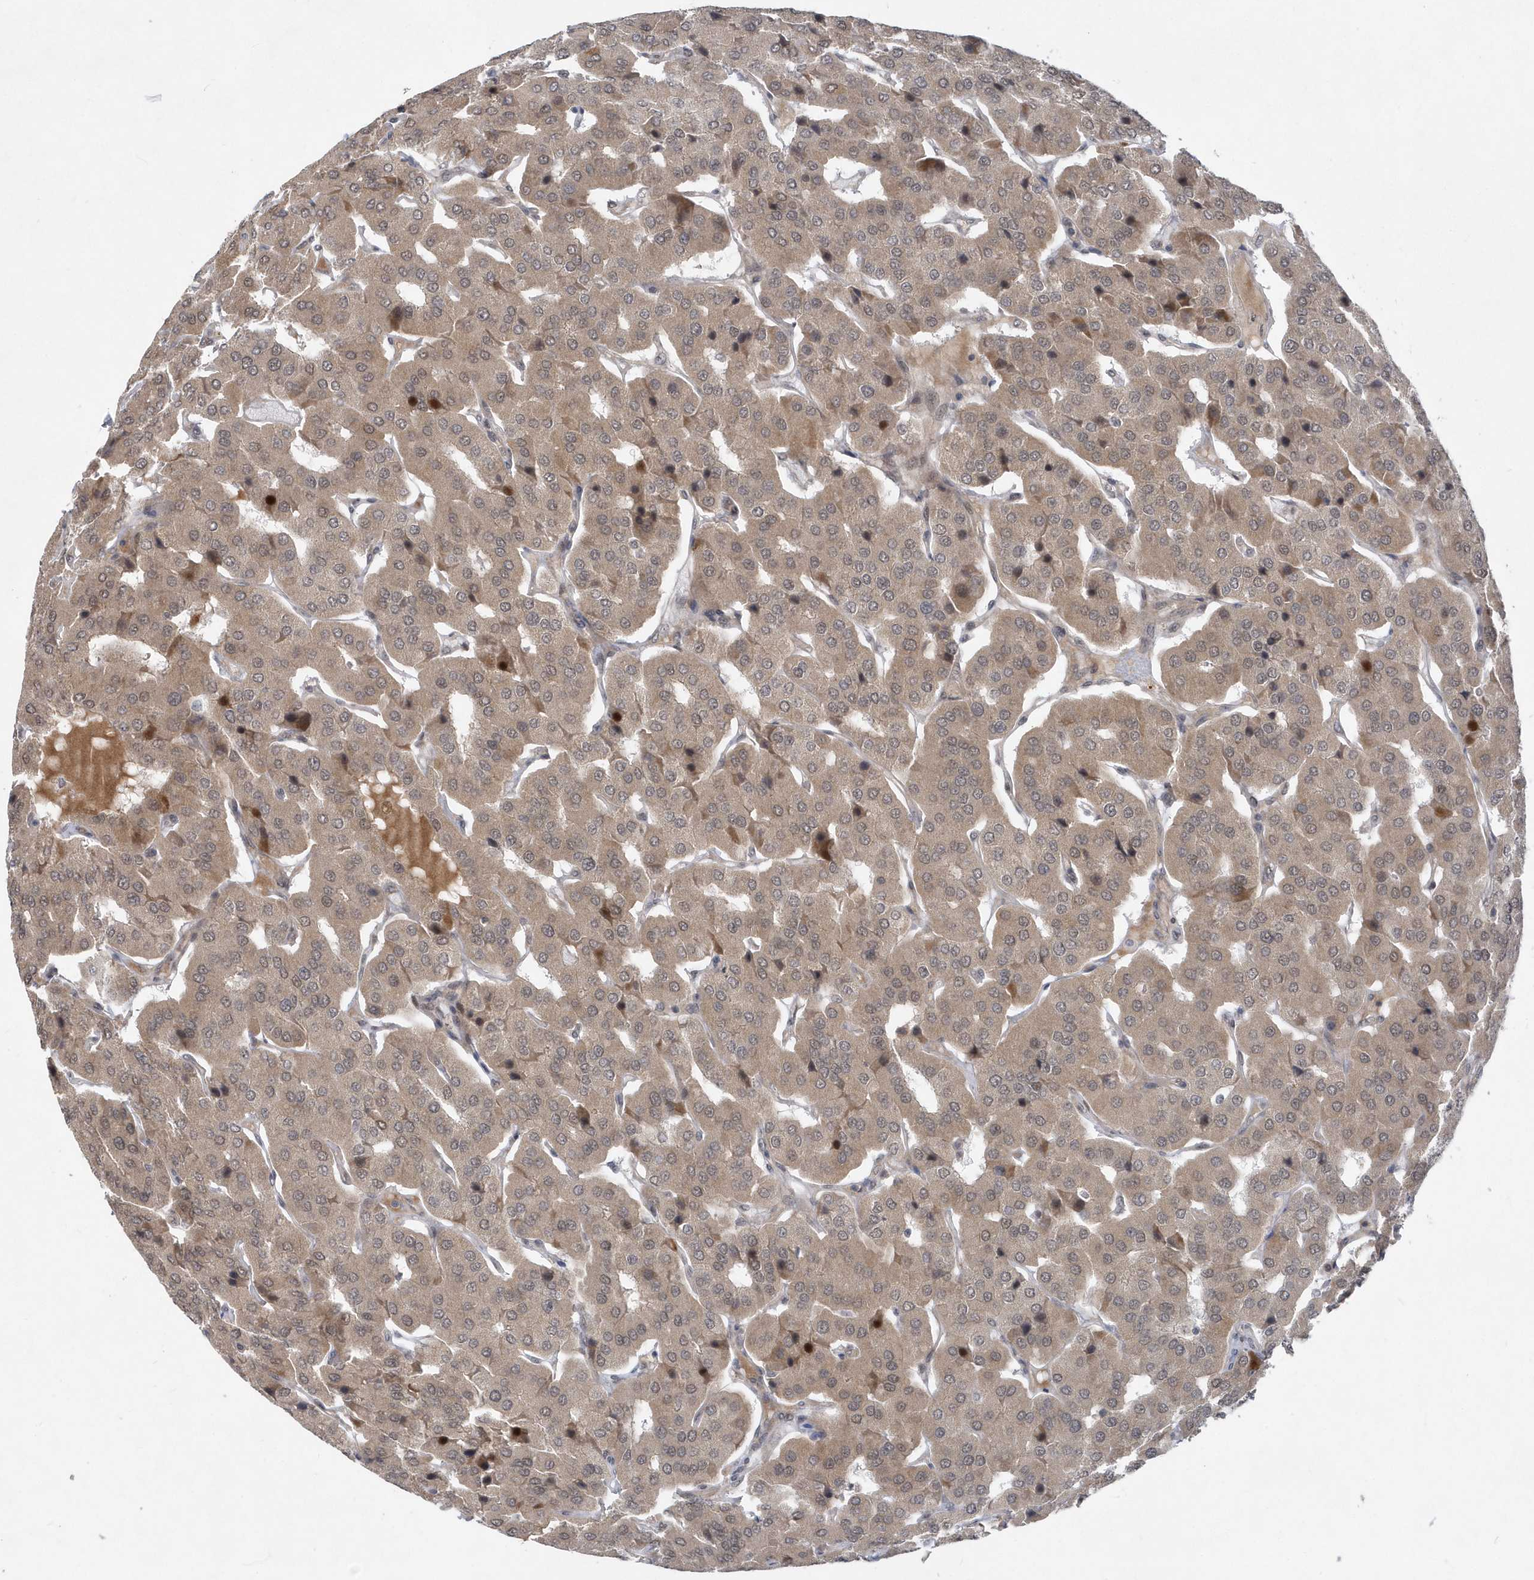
{"staining": {"intensity": "moderate", "quantity": ">75%", "location": "cytoplasmic/membranous"}, "tissue": "parathyroid gland", "cell_type": "Glandular cells", "image_type": "normal", "snomed": [{"axis": "morphology", "description": "Normal tissue, NOS"}, {"axis": "morphology", "description": "Adenoma, NOS"}, {"axis": "topography", "description": "Parathyroid gland"}], "caption": "This micrograph exhibits benign parathyroid gland stained with IHC to label a protein in brown. The cytoplasmic/membranous of glandular cells show moderate positivity for the protein. Nuclei are counter-stained blue.", "gene": "MXI1", "patient": {"sex": "female", "age": 86}}